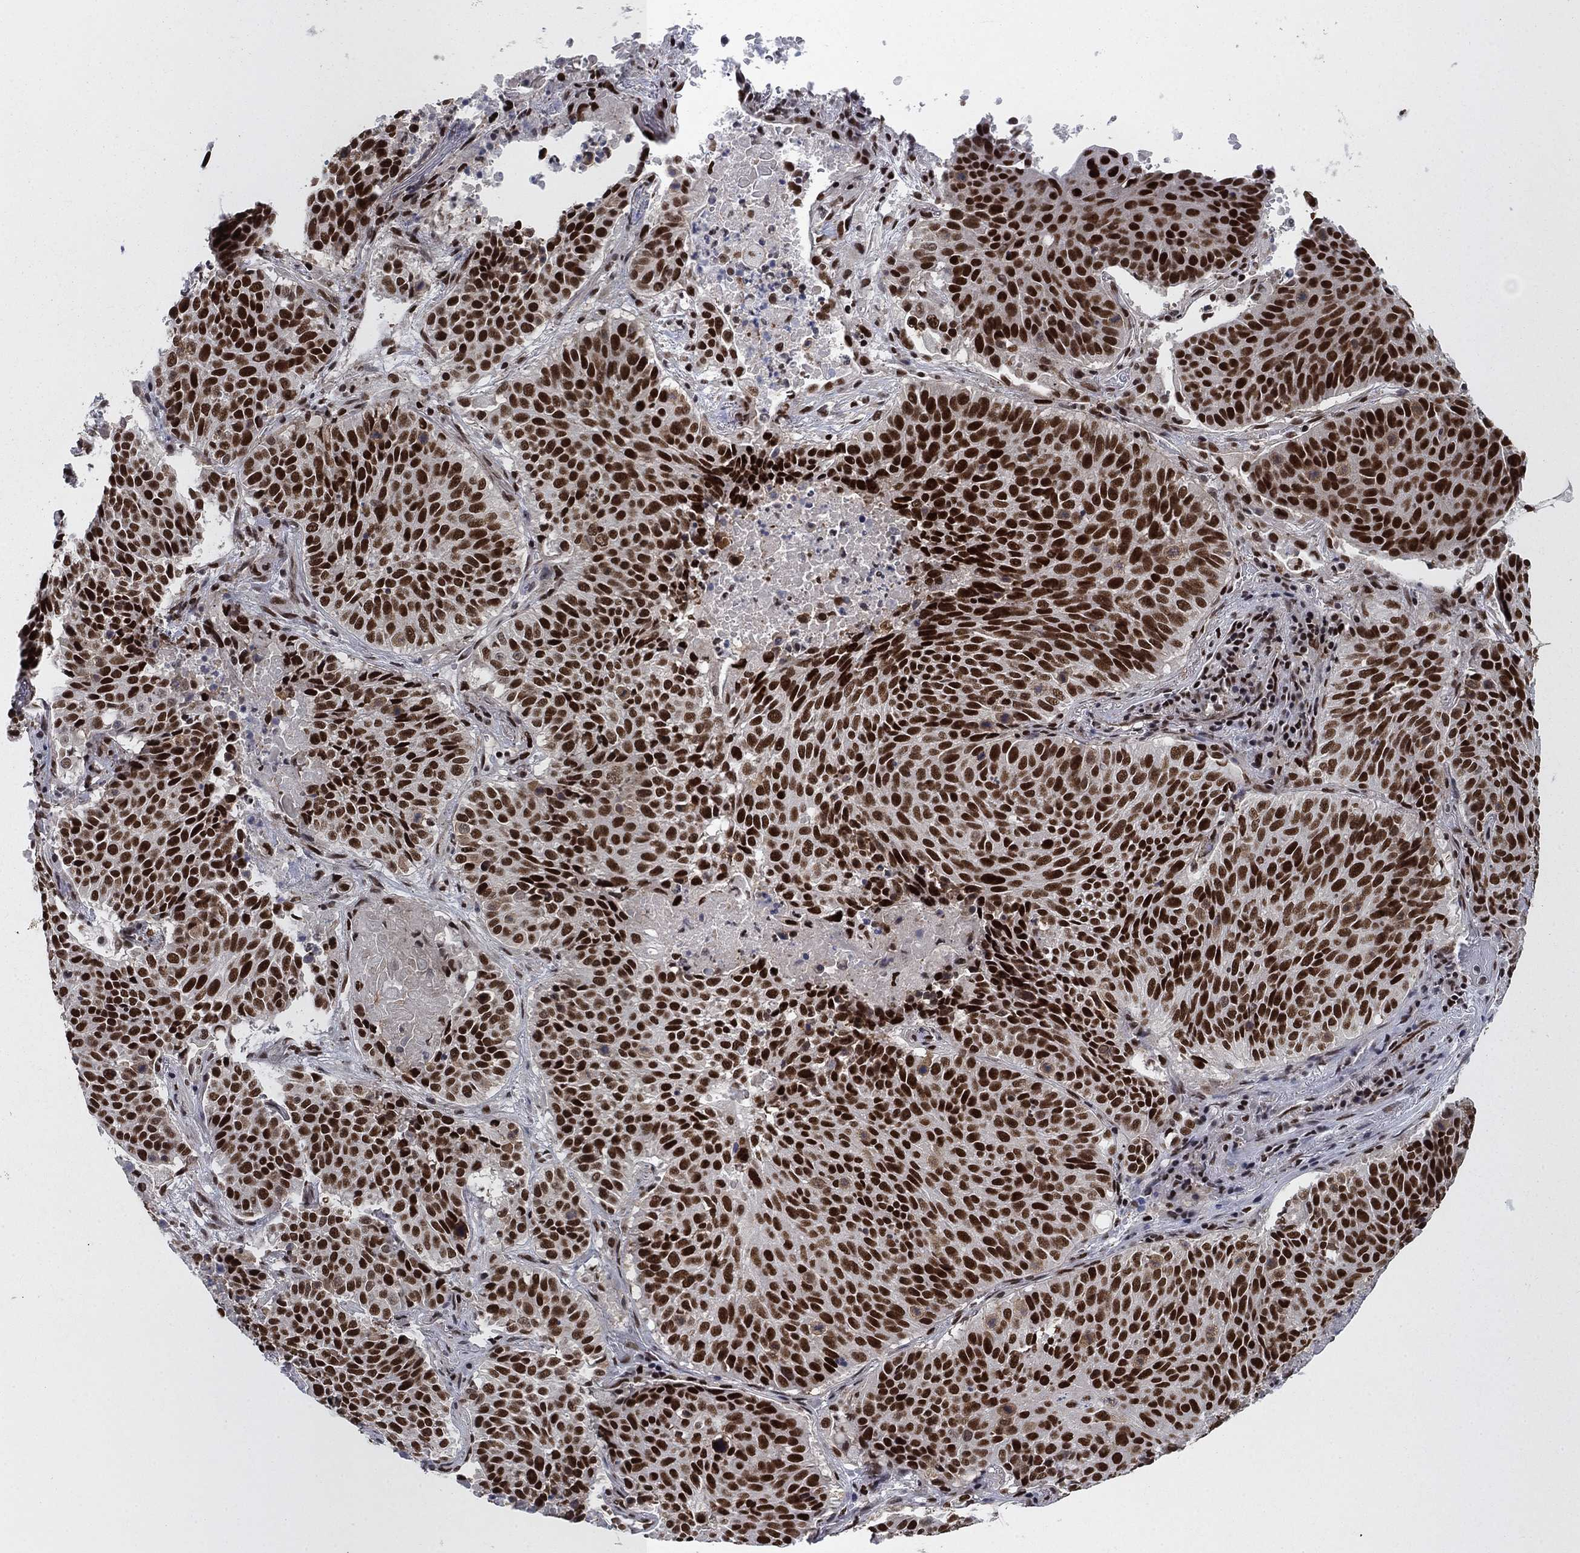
{"staining": {"intensity": "strong", "quantity": ">75%", "location": "nuclear"}, "tissue": "lung cancer", "cell_type": "Tumor cells", "image_type": "cancer", "snomed": [{"axis": "morphology", "description": "Squamous cell carcinoma, NOS"}, {"axis": "topography", "description": "Lung"}], "caption": "Squamous cell carcinoma (lung) stained for a protein (brown) demonstrates strong nuclear positive staining in approximately >75% of tumor cells.", "gene": "RPRD1B", "patient": {"sex": "male", "age": 64}}